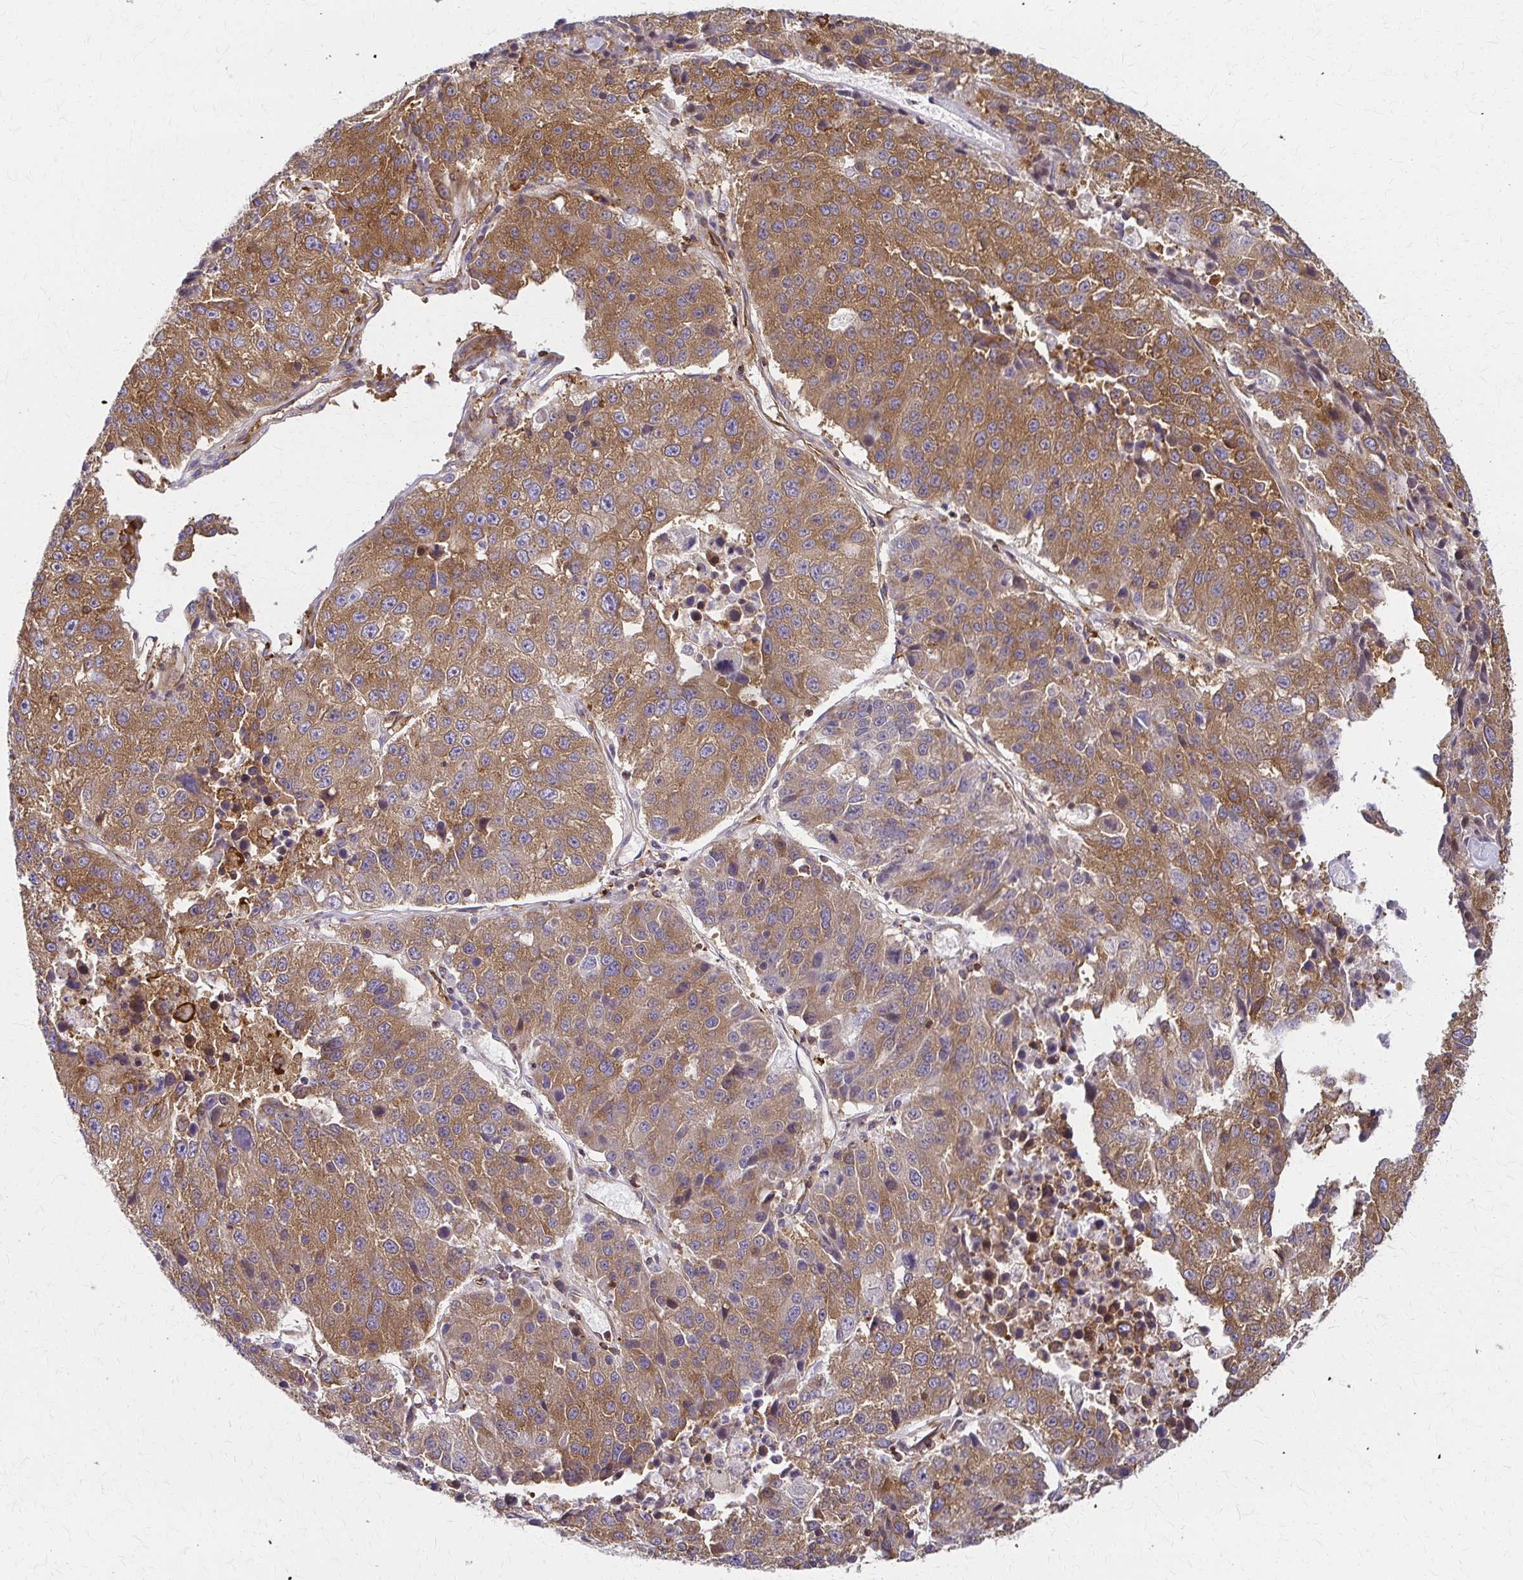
{"staining": {"intensity": "moderate", "quantity": ">75%", "location": "cytoplasmic/membranous"}, "tissue": "stomach cancer", "cell_type": "Tumor cells", "image_type": "cancer", "snomed": [{"axis": "morphology", "description": "Adenocarcinoma, NOS"}, {"axis": "topography", "description": "Stomach"}], "caption": "Stomach adenocarcinoma stained with IHC exhibits moderate cytoplasmic/membranous positivity in approximately >75% of tumor cells. The protein is stained brown, and the nuclei are stained in blue (DAB IHC with brightfield microscopy, high magnification).", "gene": "WASF2", "patient": {"sex": "male", "age": 71}}